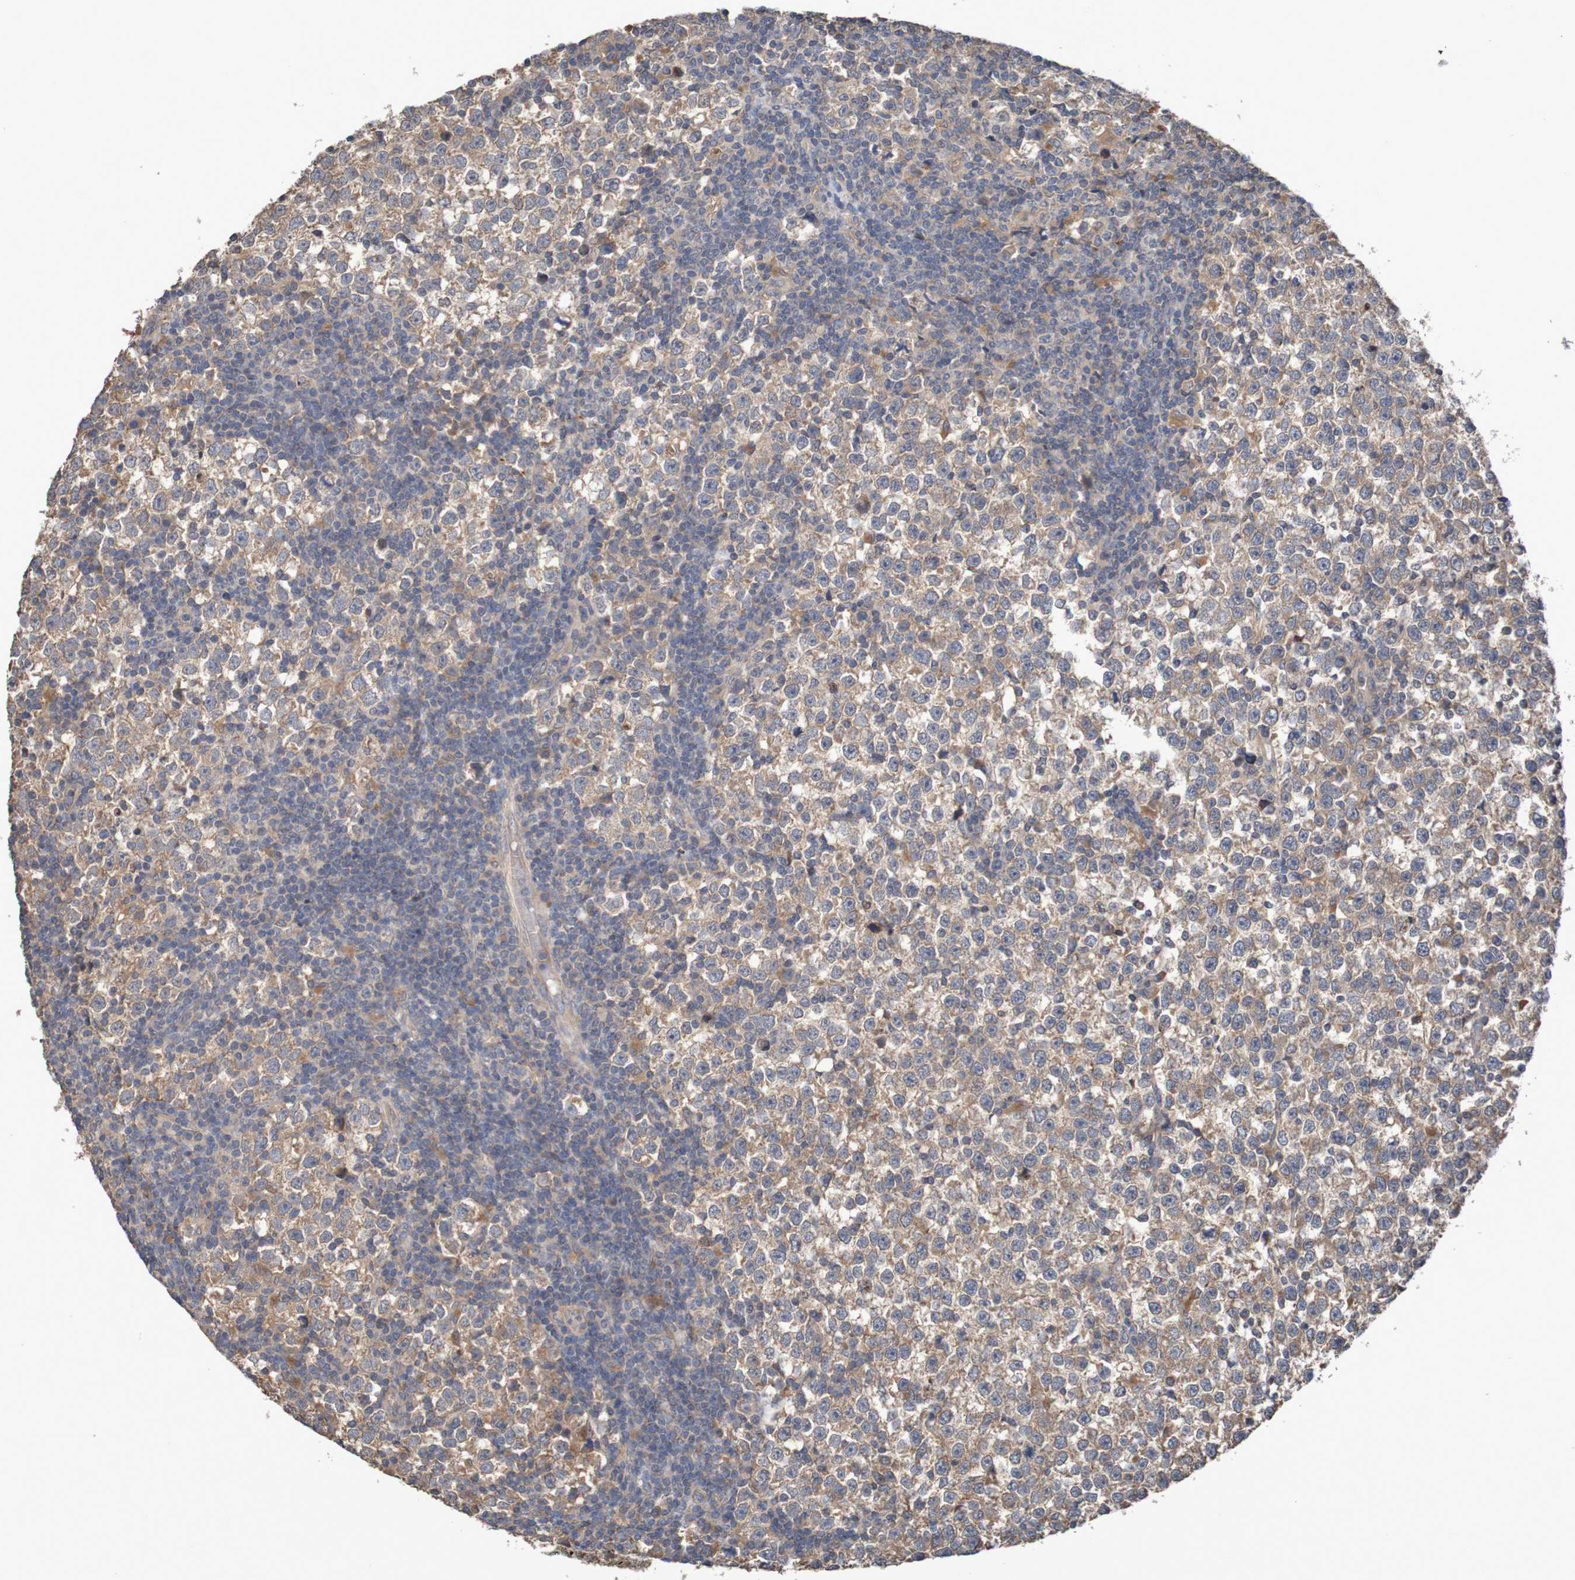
{"staining": {"intensity": "weak", "quantity": ">75%", "location": "cytoplasmic/membranous"}, "tissue": "testis cancer", "cell_type": "Tumor cells", "image_type": "cancer", "snomed": [{"axis": "morphology", "description": "Seminoma, NOS"}, {"axis": "topography", "description": "Testis"}], "caption": "A brown stain labels weak cytoplasmic/membranous staining of a protein in testis cancer tumor cells.", "gene": "PHYH", "patient": {"sex": "male", "age": 43}}